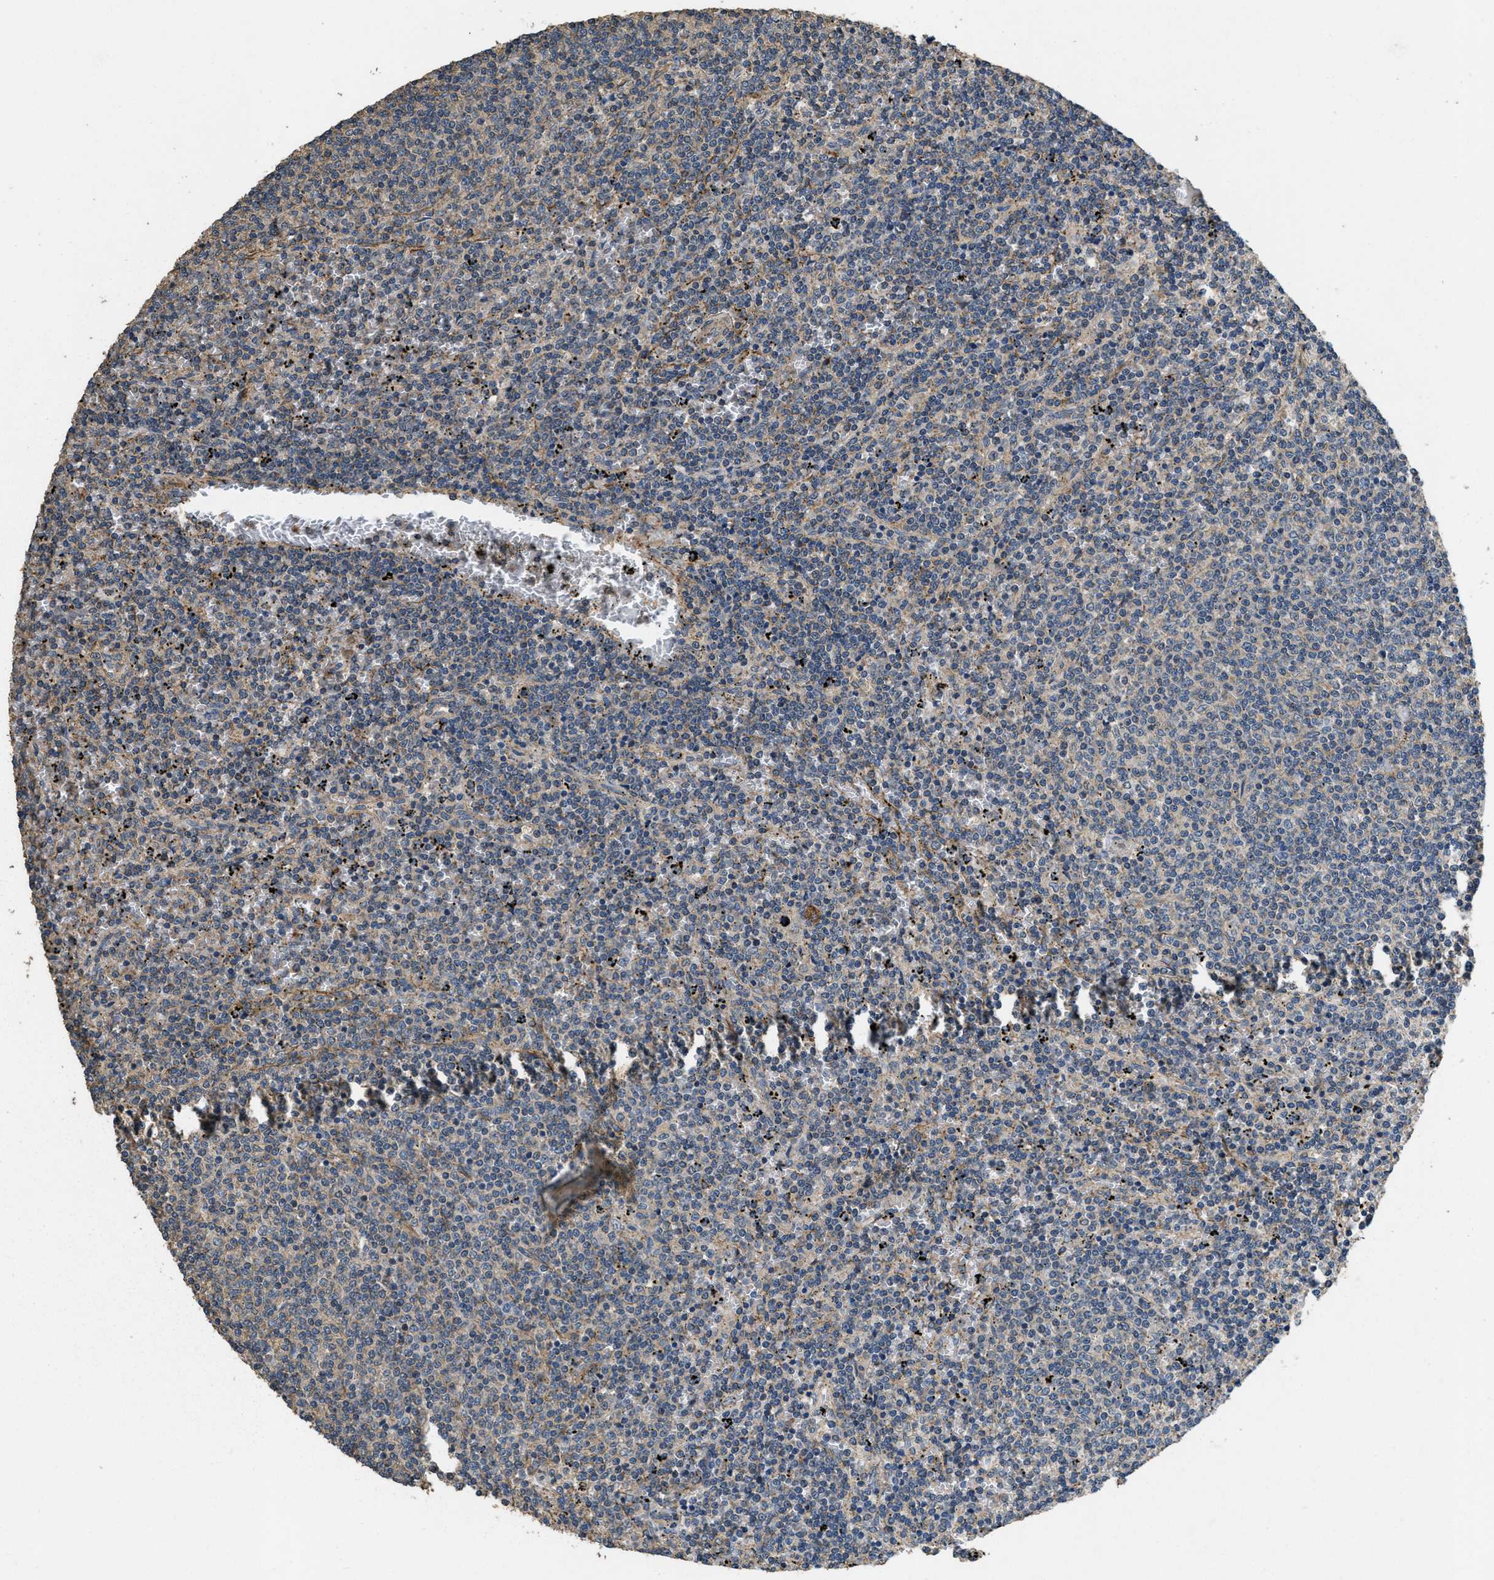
{"staining": {"intensity": "negative", "quantity": "none", "location": "none"}, "tissue": "lymphoma", "cell_type": "Tumor cells", "image_type": "cancer", "snomed": [{"axis": "morphology", "description": "Malignant lymphoma, non-Hodgkin's type, Low grade"}, {"axis": "topography", "description": "Spleen"}], "caption": "A high-resolution histopathology image shows immunohistochemistry staining of malignant lymphoma, non-Hodgkin's type (low-grade), which exhibits no significant staining in tumor cells. The staining was performed using DAB to visualize the protein expression in brown, while the nuclei were stained in blue with hematoxylin (Magnification: 20x).", "gene": "THBS2", "patient": {"sex": "female", "age": 50}}